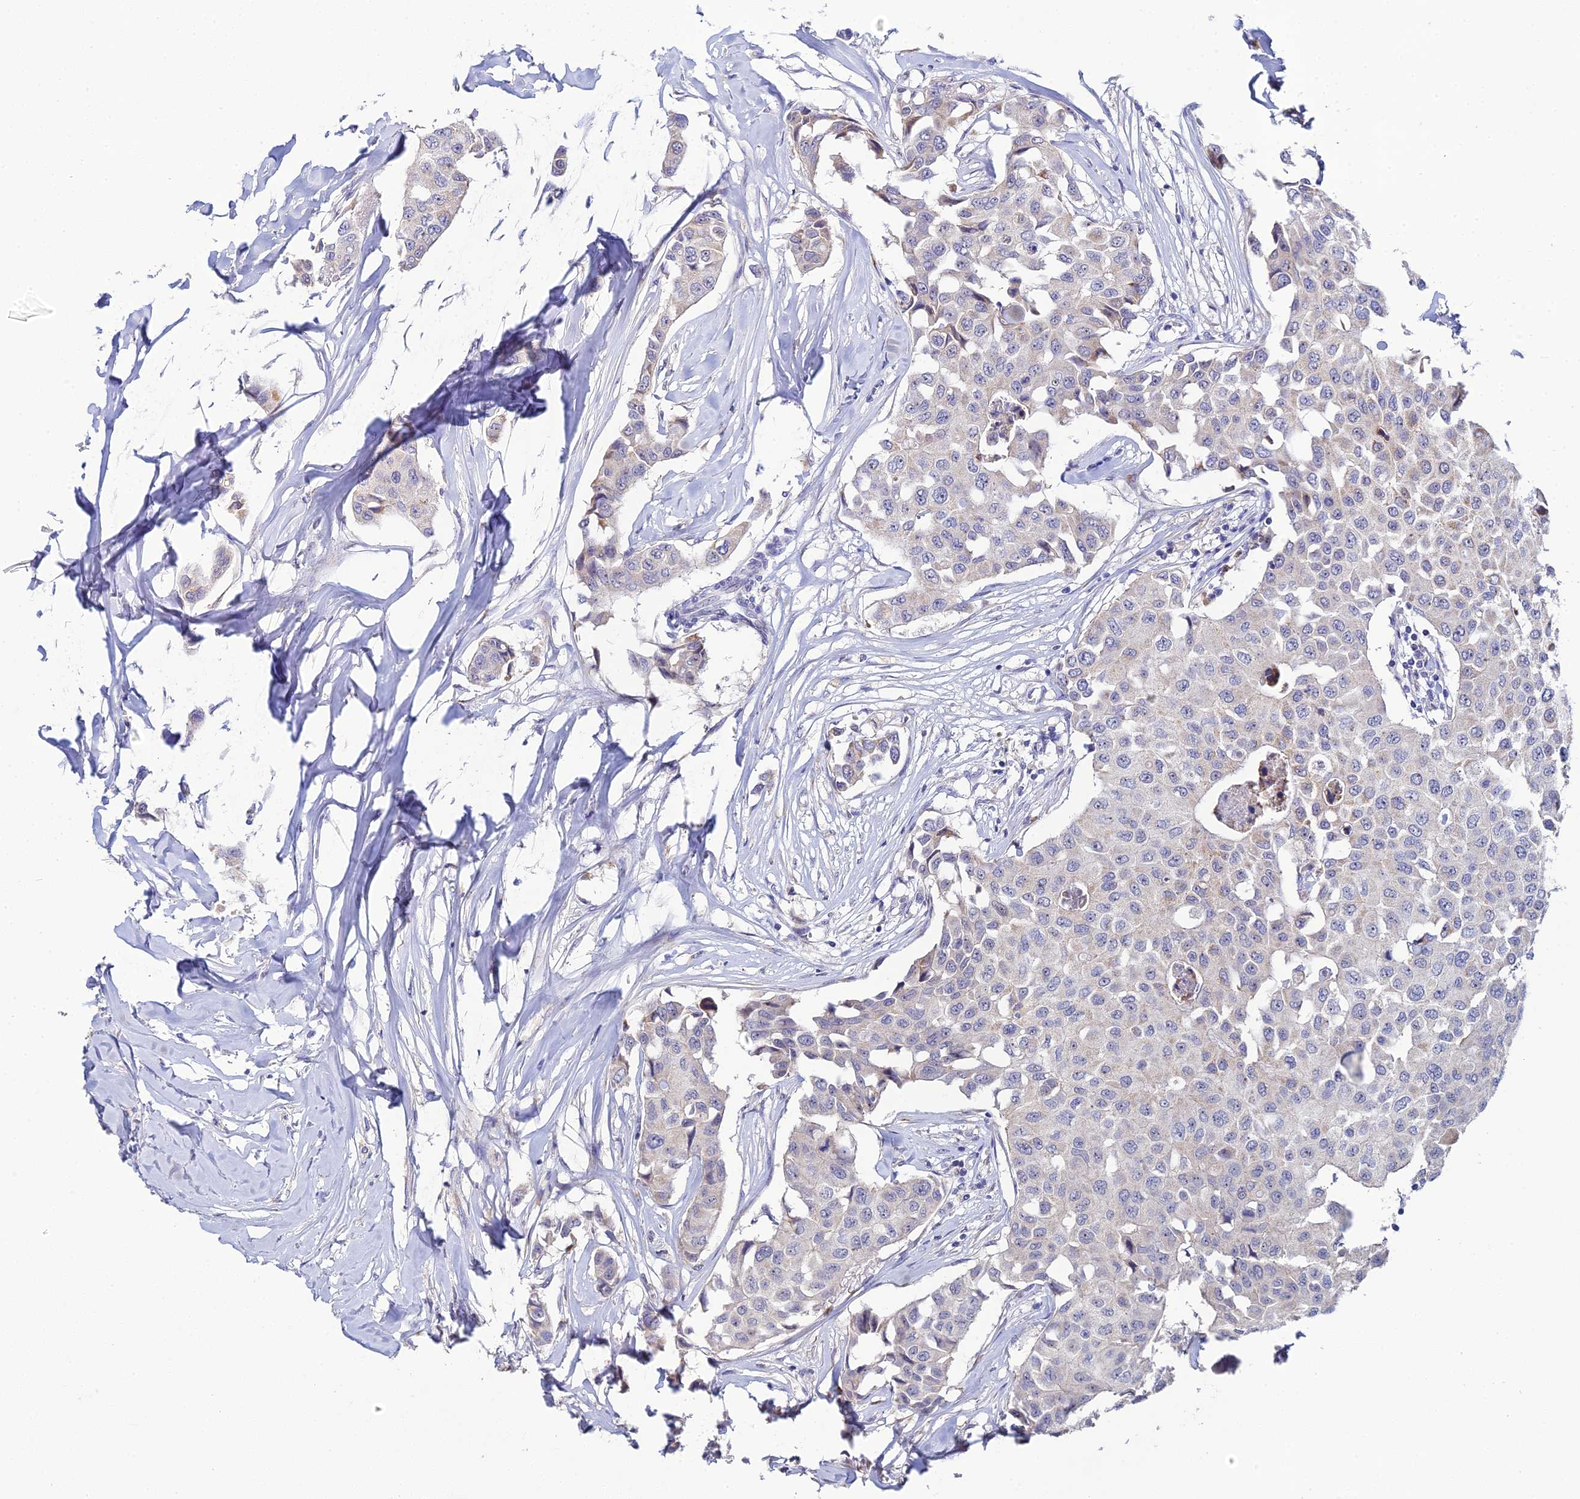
{"staining": {"intensity": "negative", "quantity": "none", "location": "none"}, "tissue": "breast cancer", "cell_type": "Tumor cells", "image_type": "cancer", "snomed": [{"axis": "morphology", "description": "Duct carcinoma"}, {"axis": "topography", "description": "Breast"}], "caption": "Tumor cells are negative for brown protein staining in breast invasive ductal carcinoma. (DAB immunohistochemistry, high magnification).", "gene": "PLPP4", "patient": {"sex": "female", "age": 80}}